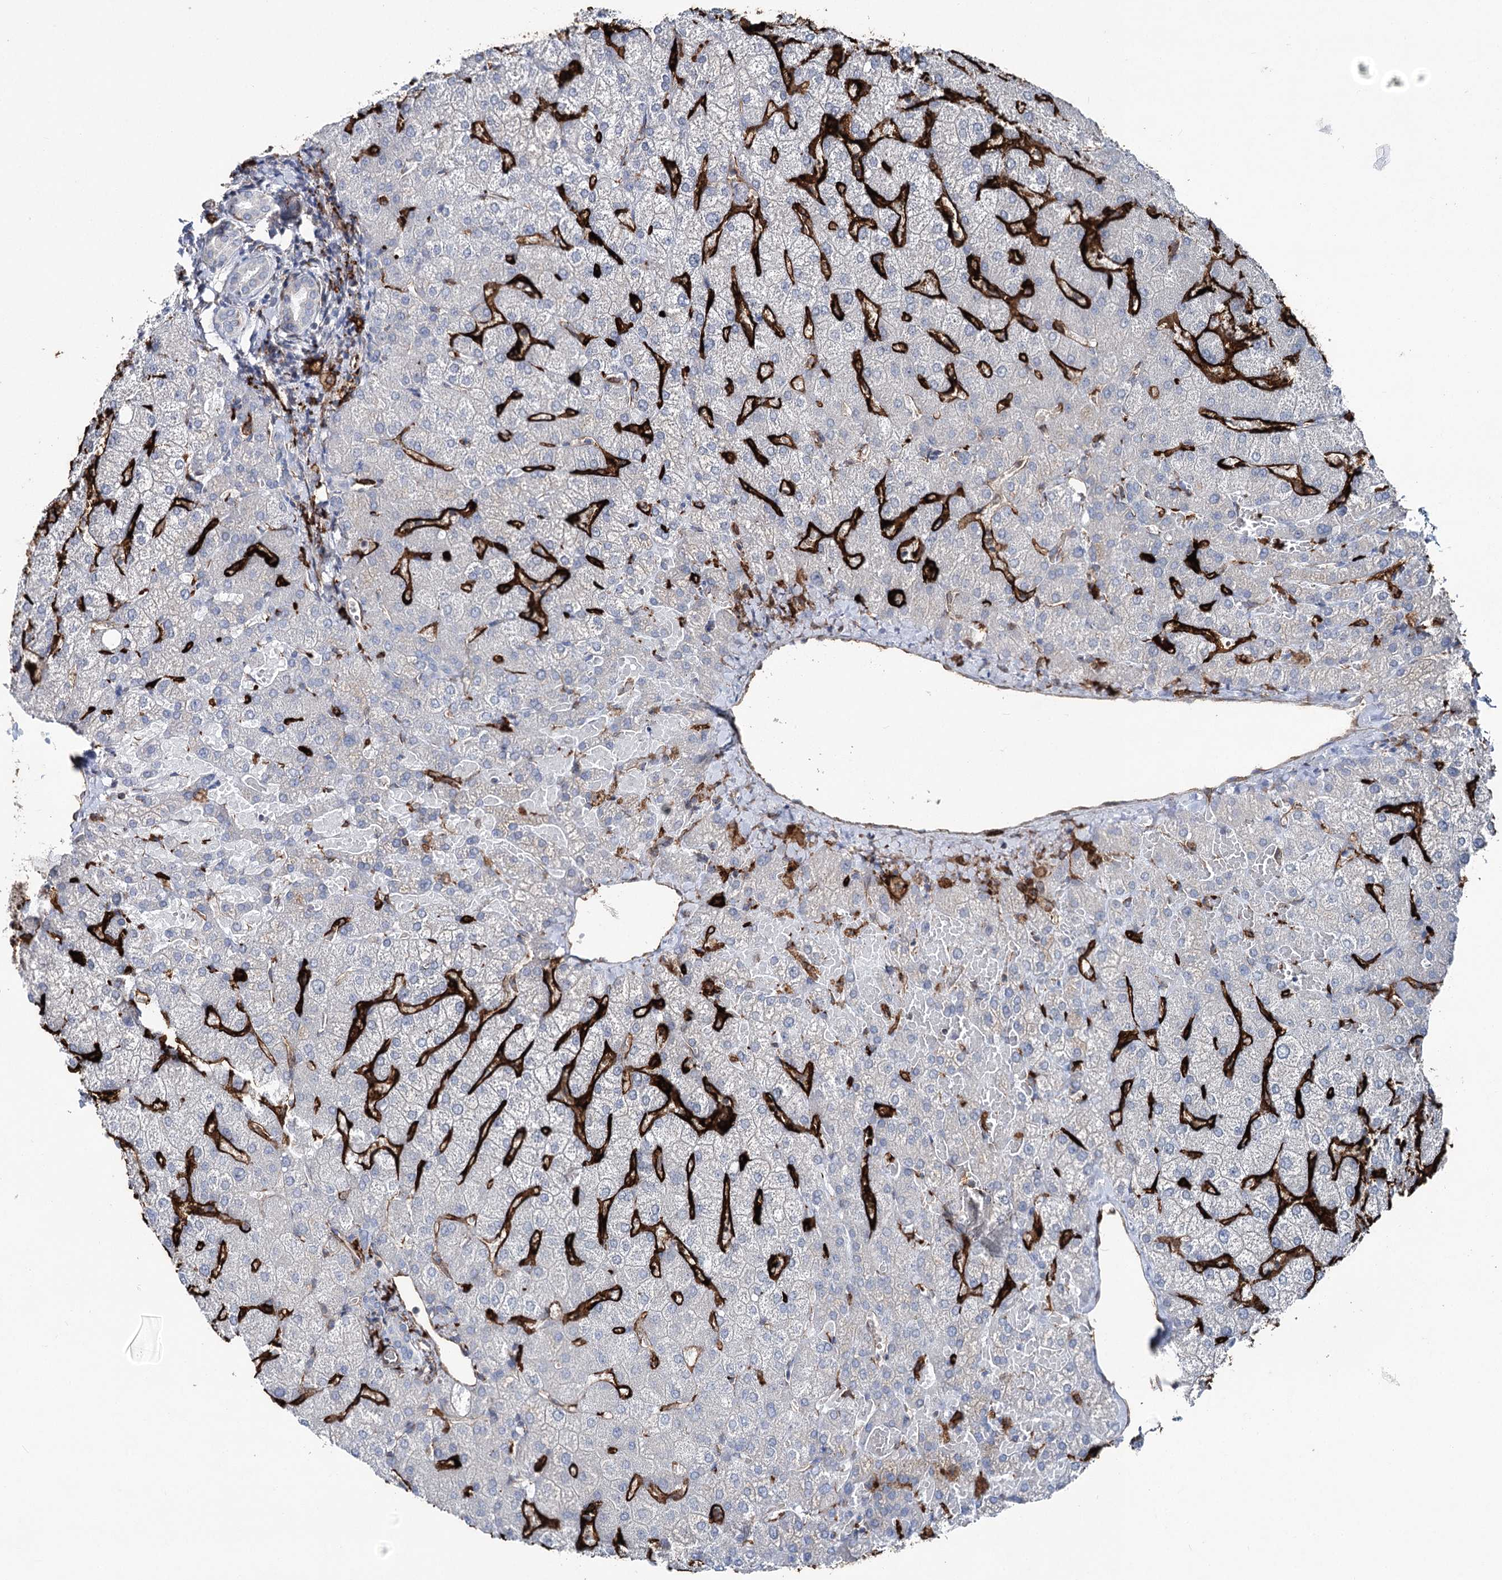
{"staining": {"intensity": "negative", "quantity": "none", "location": "none"}, "tissue": "liver", "cell_type": "Cholangiocytes", "image_type": "normal", "snomed": [{"axis": "morphology", "description": "Normal tissue, NOS"}, {"axis": "topography", "description": "Liver"}], "caption": "High power microscopy histopathology image of an immunohistochemistry image of normal liver, revealing no significant positivity in cholangiocytes.", "gene": "CLEC4M", "patient": {"sex": "female", "age": 54}}